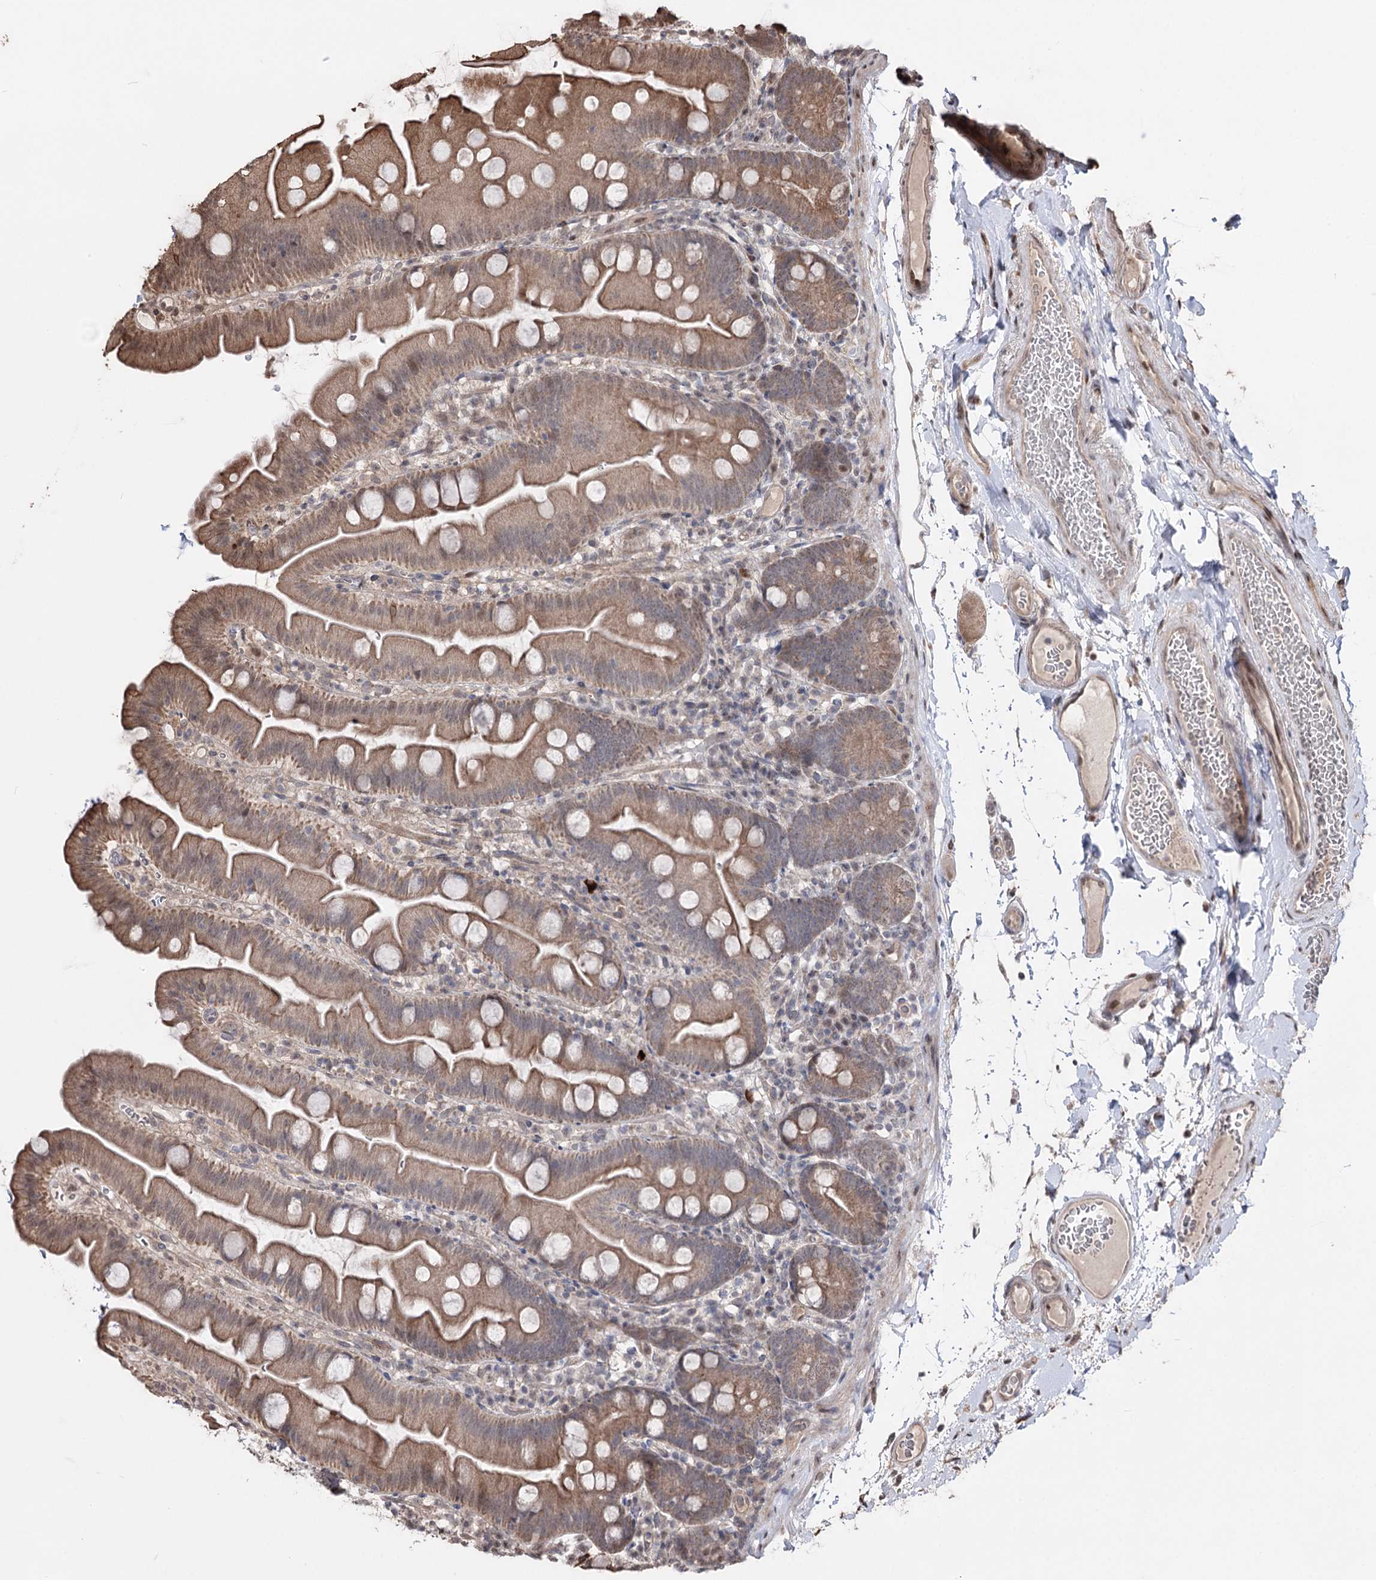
{"staining": {"intensity": "moderate", "quantity": ">75%", "location": "cytoplasmic/membranous"}, "tissue": "small intestine", "cell_type": "Glandular cells", "image_type": "normal", "snomed": [{"axis": "morphology", "description": "Normal tissue, NOS"}, {"axis": "topography", "description": "Small intestine"}], "caption": "Protein expression analysis of benign small intestine displays moderate cytoplasmic/membranous positivity in about >75% of glandular cells.", "gene": "CPNE8", "patient": {"sex": "female", "age": 68}}